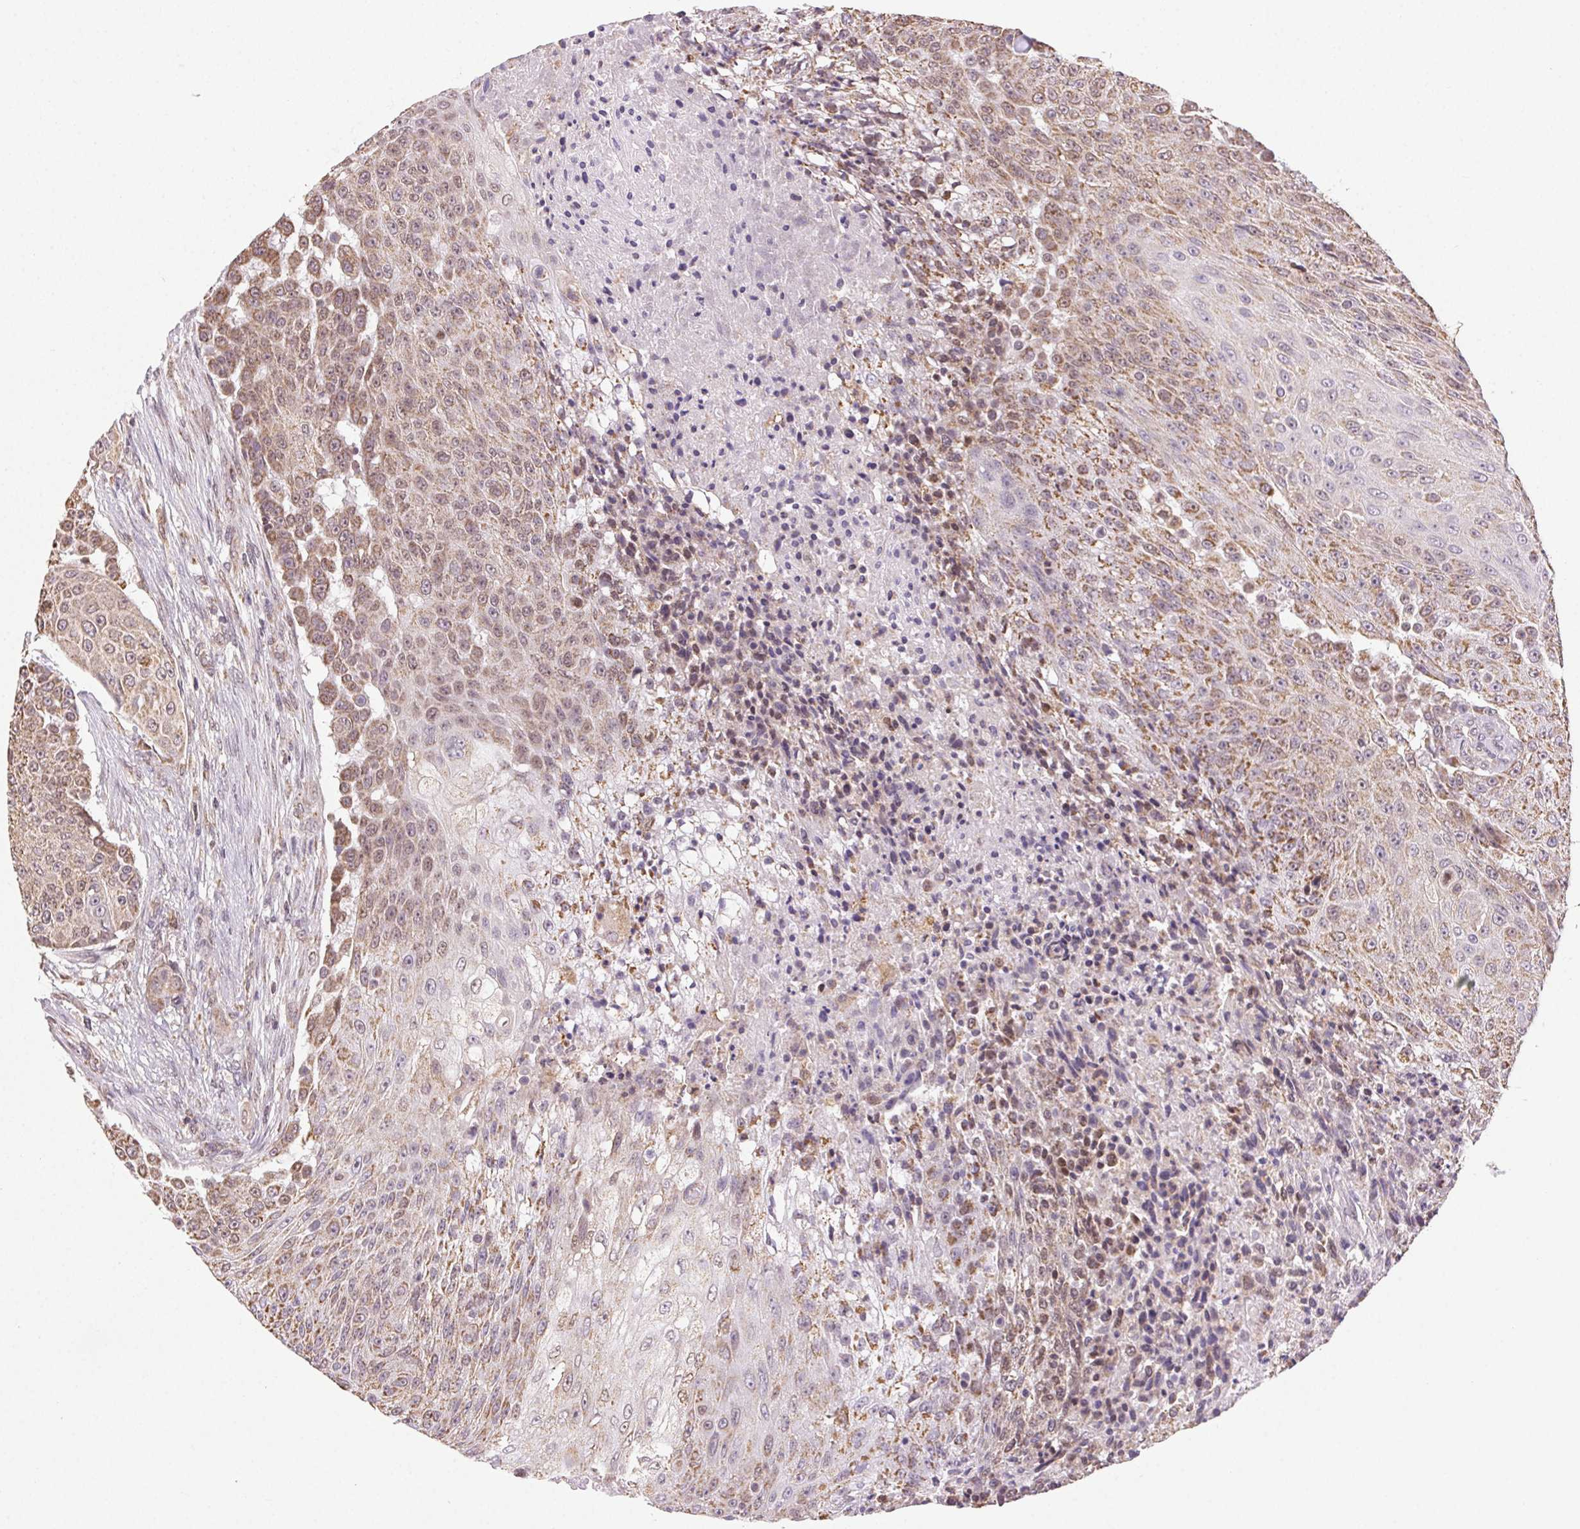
{"staining": {"intensity": "moderate", "quantity": ">75%", "location": "cytoplasmic/membranous"}, "tissue": "urothelial cancer", "cell_type": "Tumor cells", "image_type": "cancer", "snomed": [{"axis": "morphology", "description": "Urothelial carcinoma, High grade"}, {"axis": "topography", "description": "Urinary bladder"}], "caption": "Immunohistochemistry (IHC) (DAB) staining of human urothelial carcinoma (high-grade) displays moderate cytoplasmic/membranous protein expression in about >75% of tumor cells.", "gene": "PIWIL4", "patient": {"sex": "female", "age": 63}}